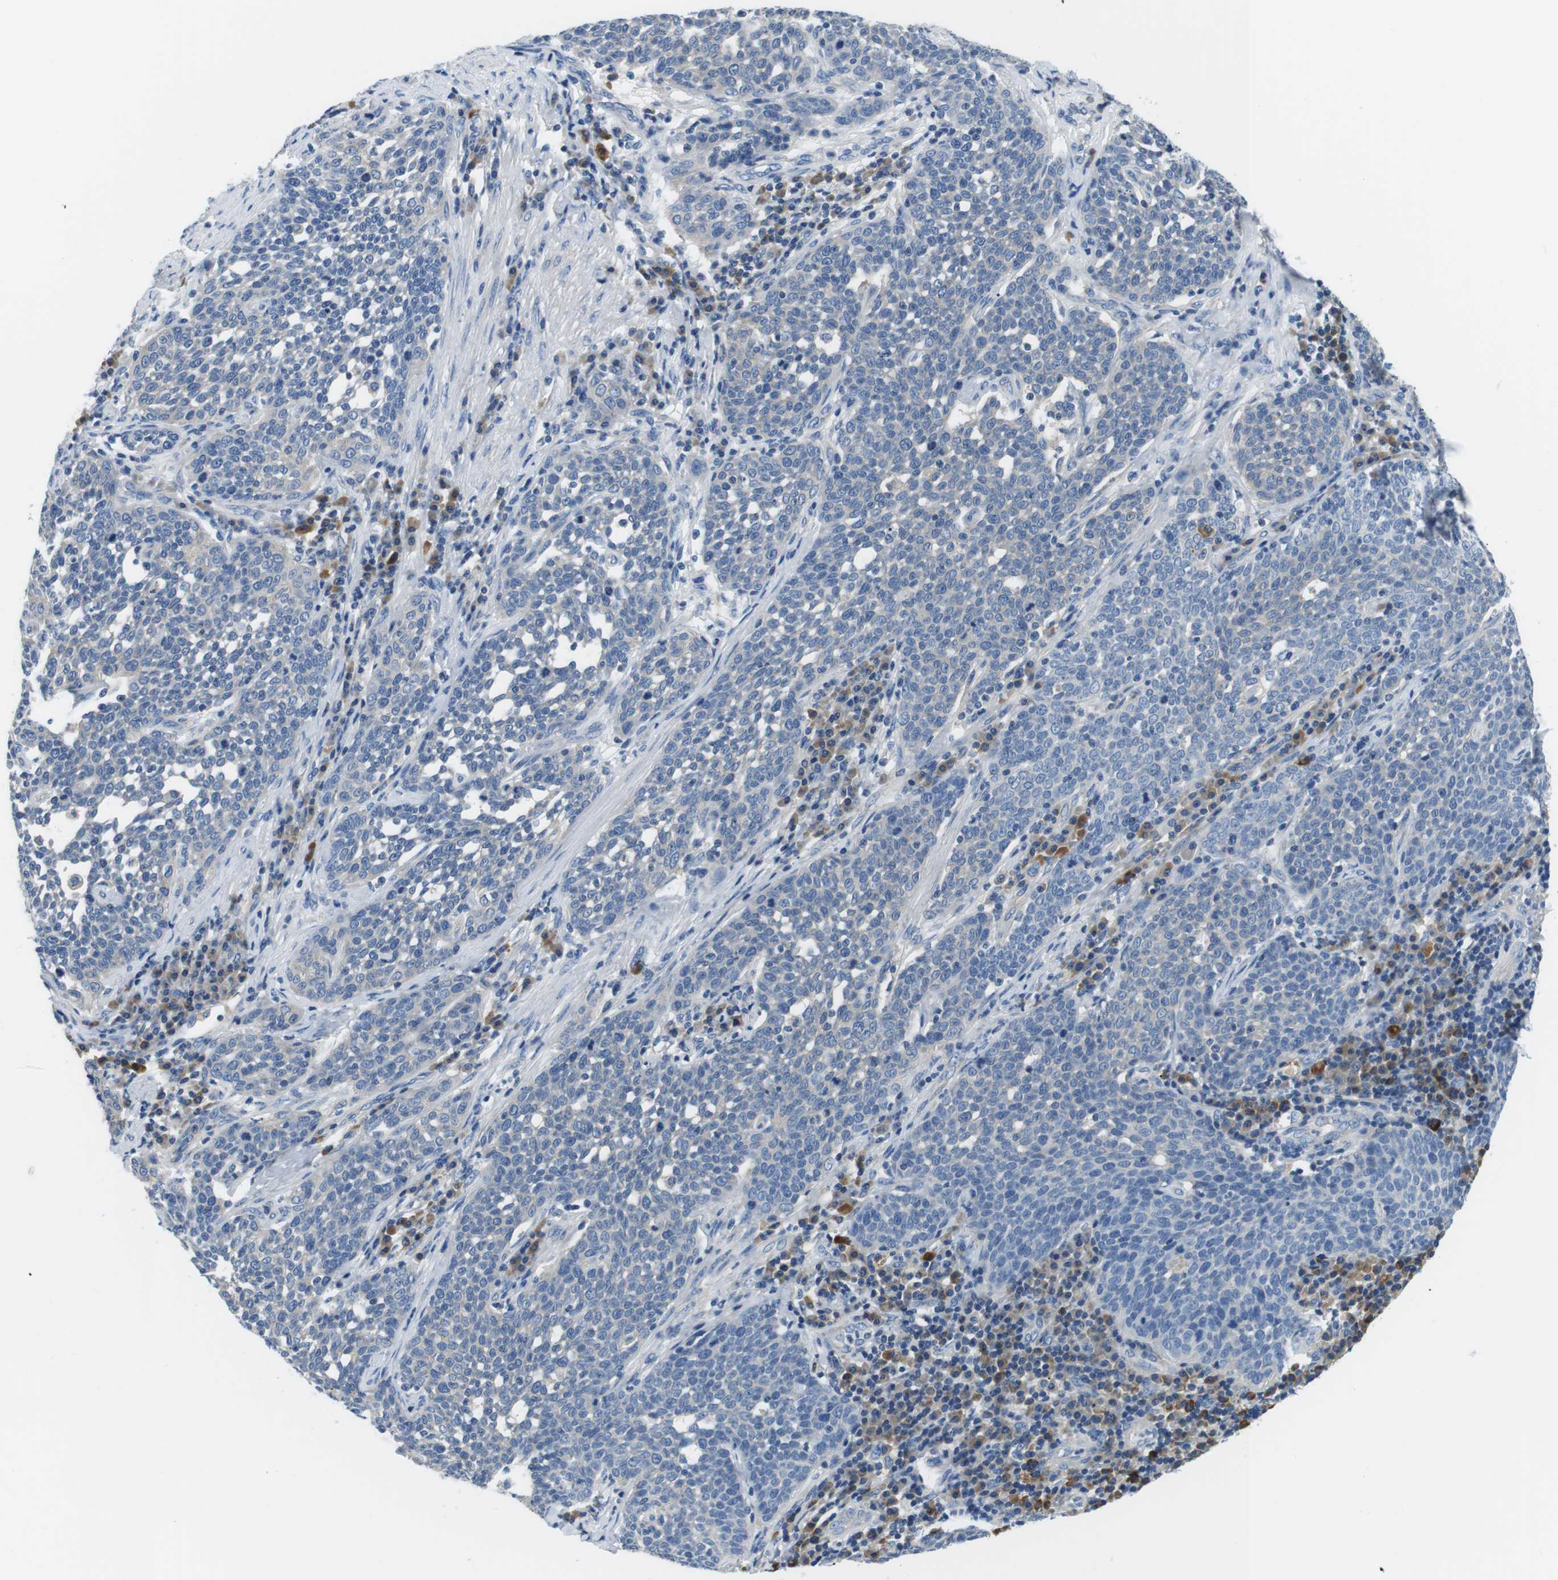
{"staining": {"intensity": "negative", "quantity": "none", "location": "none"}, "tissue": "cervical cancer", "cell_type": "Tumor cells", "image_type": "cancer", "snomed": [{"axis": "morphology", "description": "Squamous cell carcinoma, NOS"}, {"axis": "topography", "description": "Cervix"}], "caption": "An immunohistochemistry histopathology image of cervical cancer (squamous cell carcinoma) is shown. There is no staining in tumor cells of cervical cancer (squamous cell carcinoma). (DAB (3,3'-diaminobenzidine) IHC, high magnification).", "gene": "DENND4C", "patient": {"sex": "female", "age": 34}}